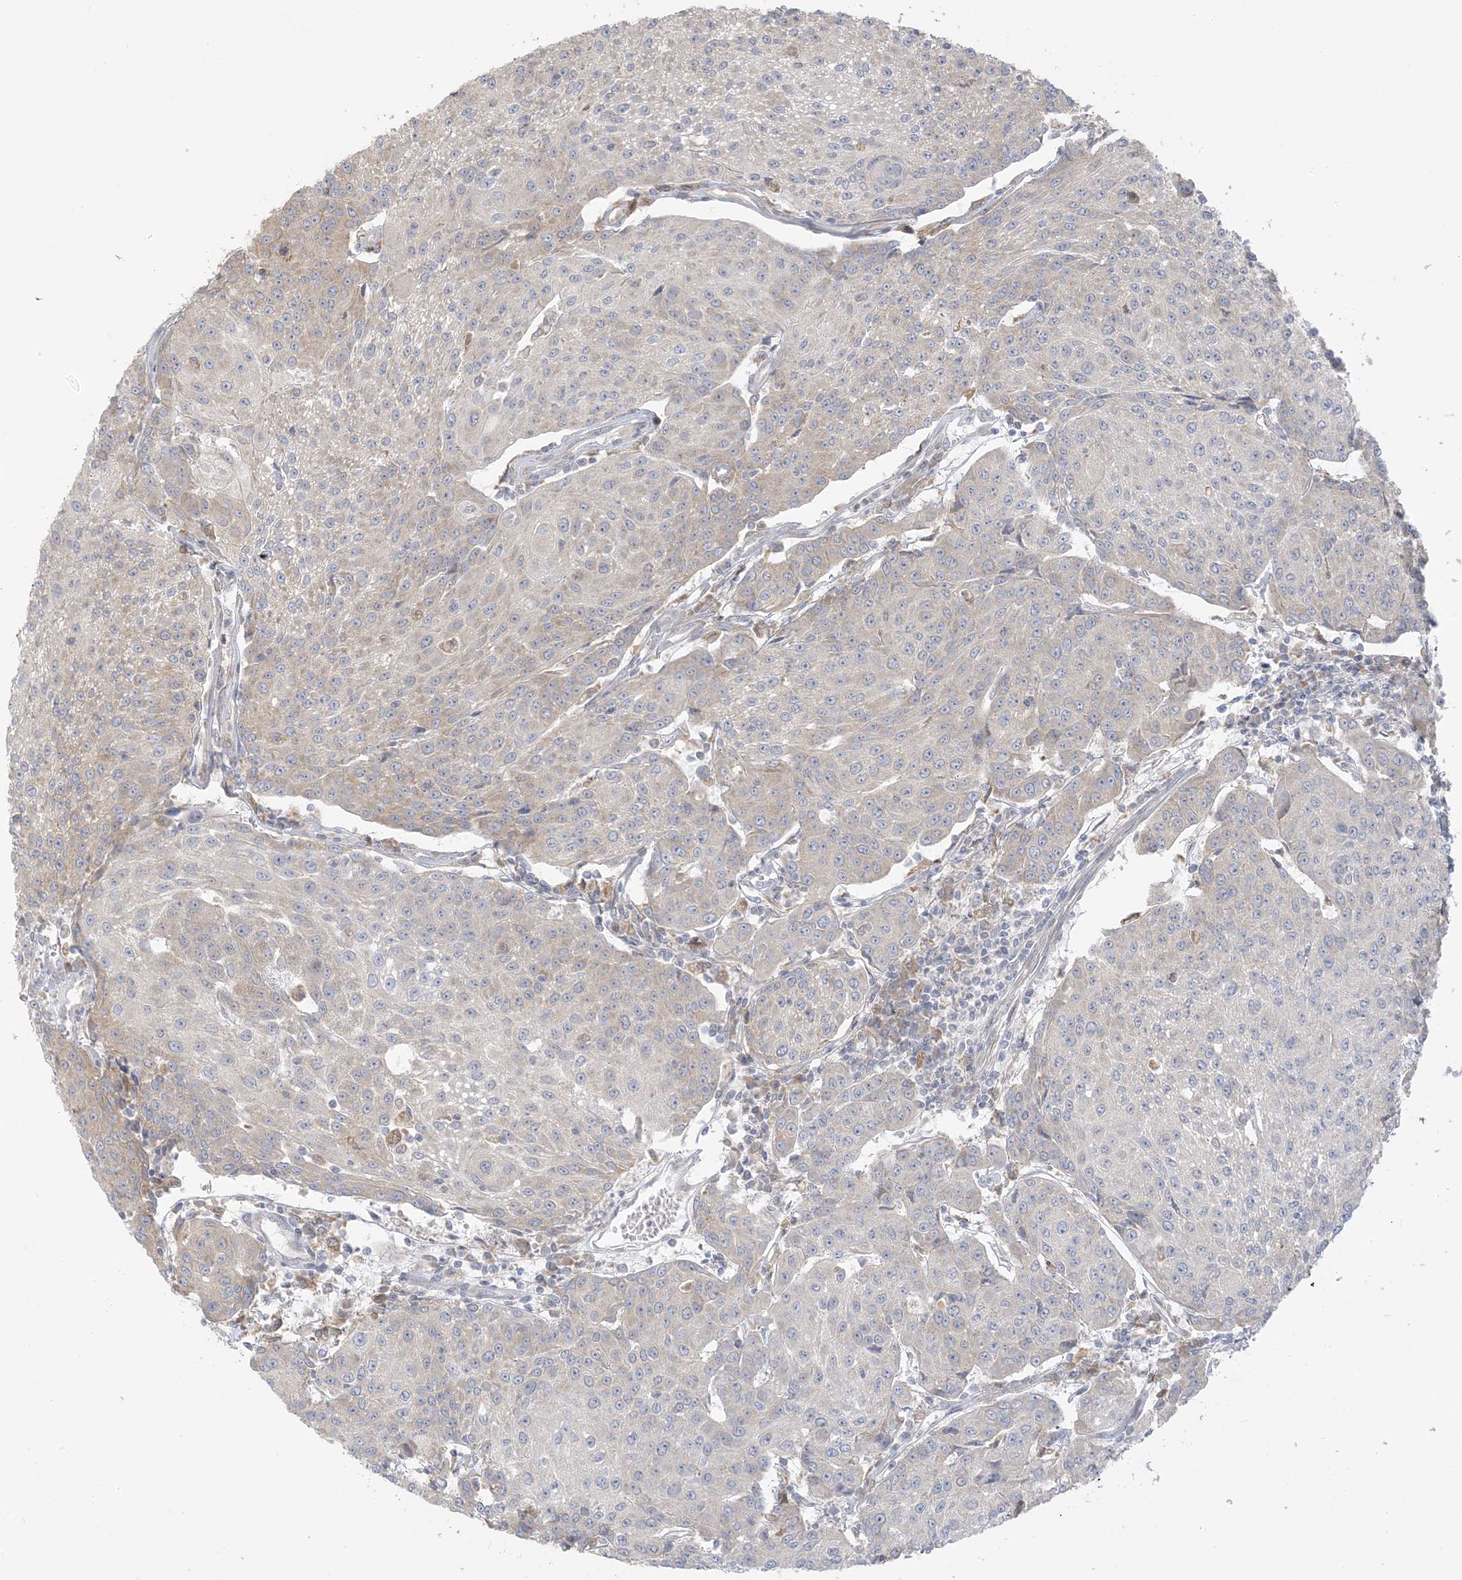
{"staining": {"intensity": "weak", "quantity": "25%-75%", "location": "cytoplasmic/membranous"}, "tissue": "urothelial cancer", "cell_type": "Tumor cells", "image_type": "cancer", "snomed": [{"axis": "morphology", "description": "Urothelial carcinoma, High grade"}, {"axis": "topography", "description": "Urinary bladder"}], "caption": "Weak cytoplasmic/membranous positivity is appreciated in approximately 25%-75% of tumor cells in urothelial cancer. (DAB IHC with brightfield microscopy, high magnification).", "gene": "EEFSEC", "patient": {"sex": "female", "age": 85}}